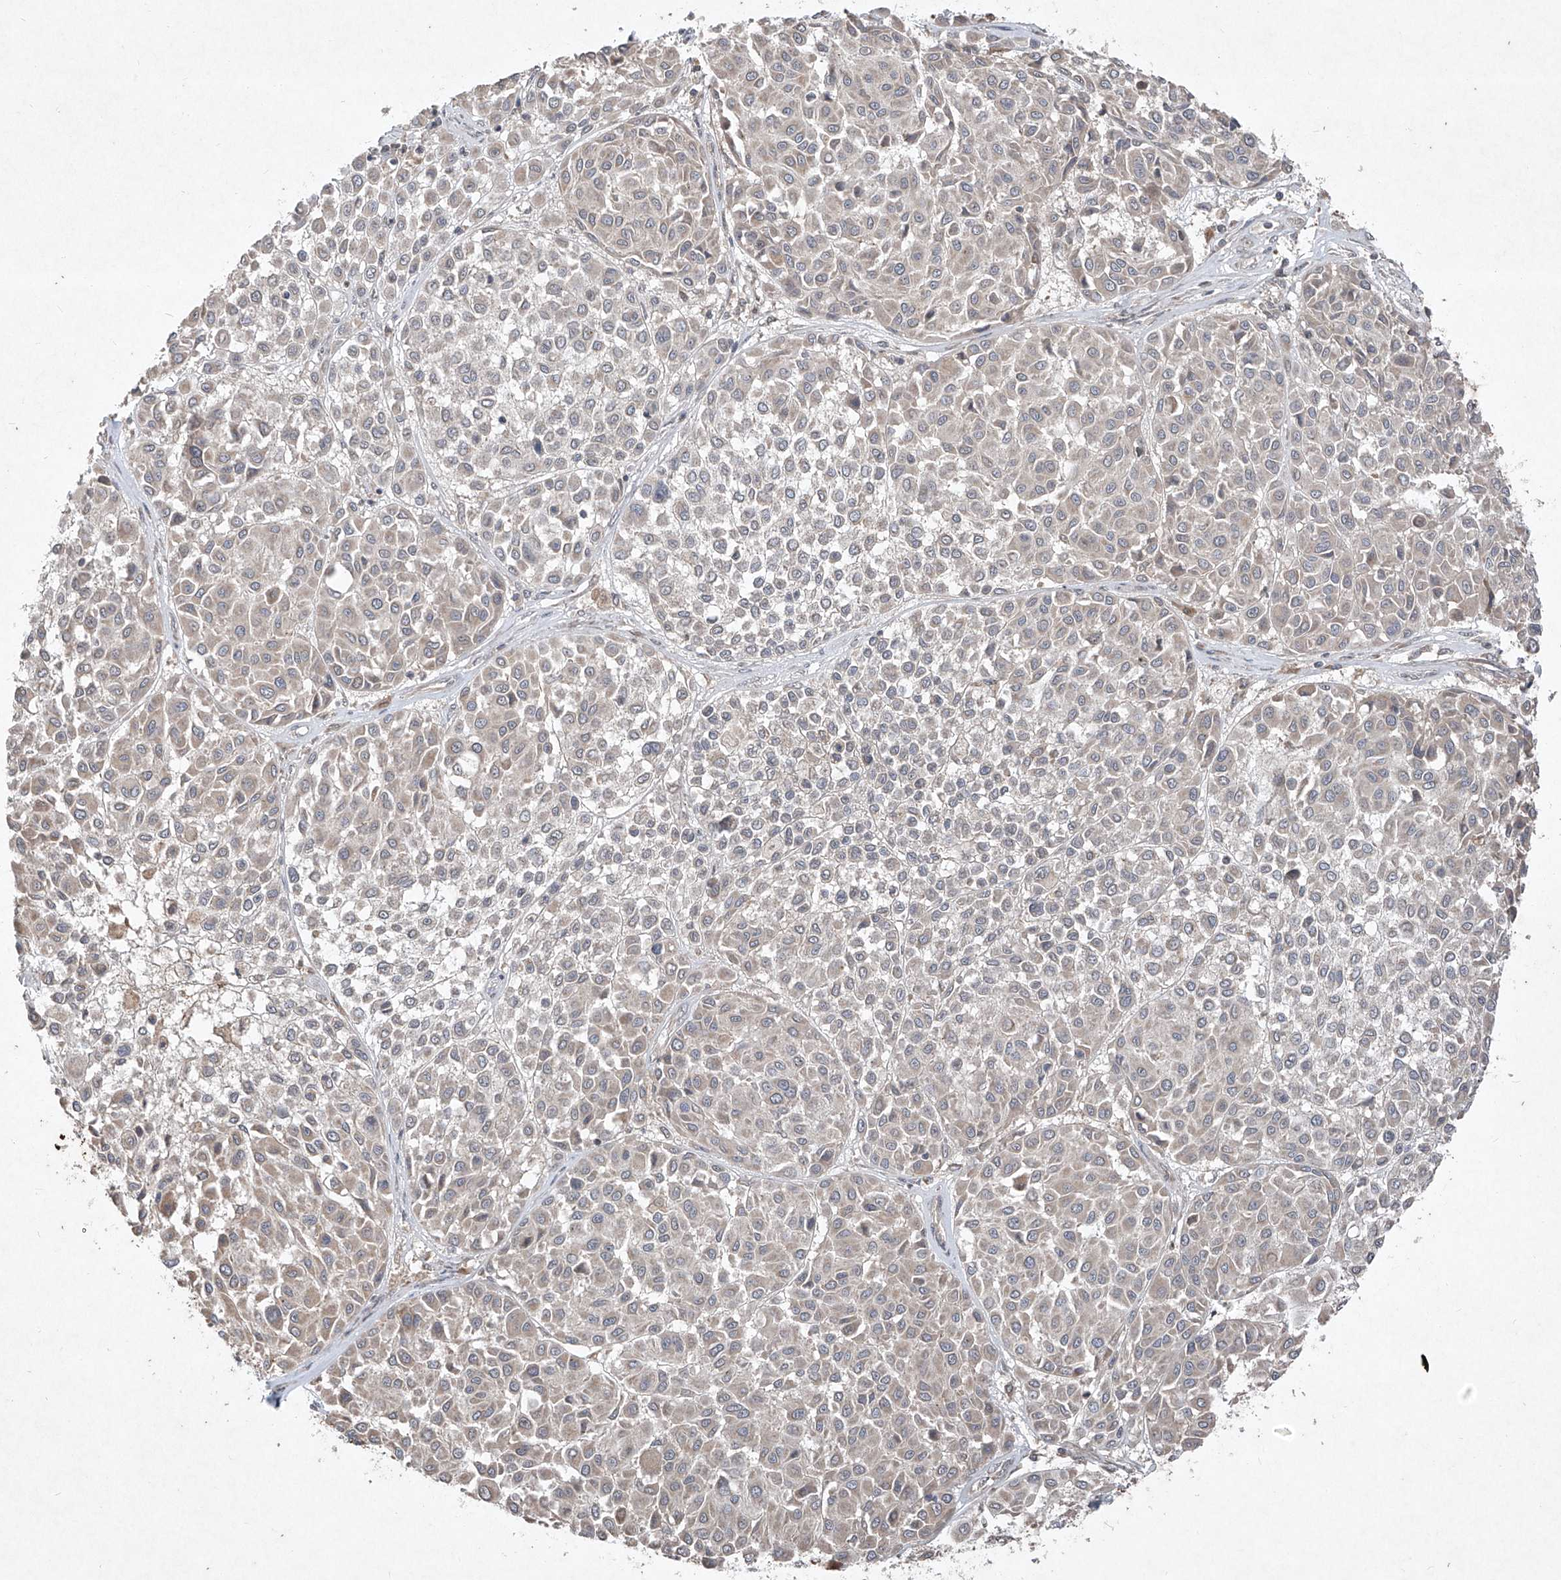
{"staining": {"intensity": "negative", "quantity": "none", "location": "none"}, "tissue": "melanoma", "cell_type": "Tumor cells", "image_type": "cancer", "snomed": [{"axis": "morphology", "description": "Malignant melanoma, Metastatic site"}, {"axis": "topography", "description": "Soft tissue"}], "caption": "High power microscopy image of an immunohistochemistry (IHC) histopathology image of malignant melanoma (metastatic site), revealing no significant expression in tumor cells.", "gene": "ABCD3", "patient": {"sex": "male", "age": 41}}